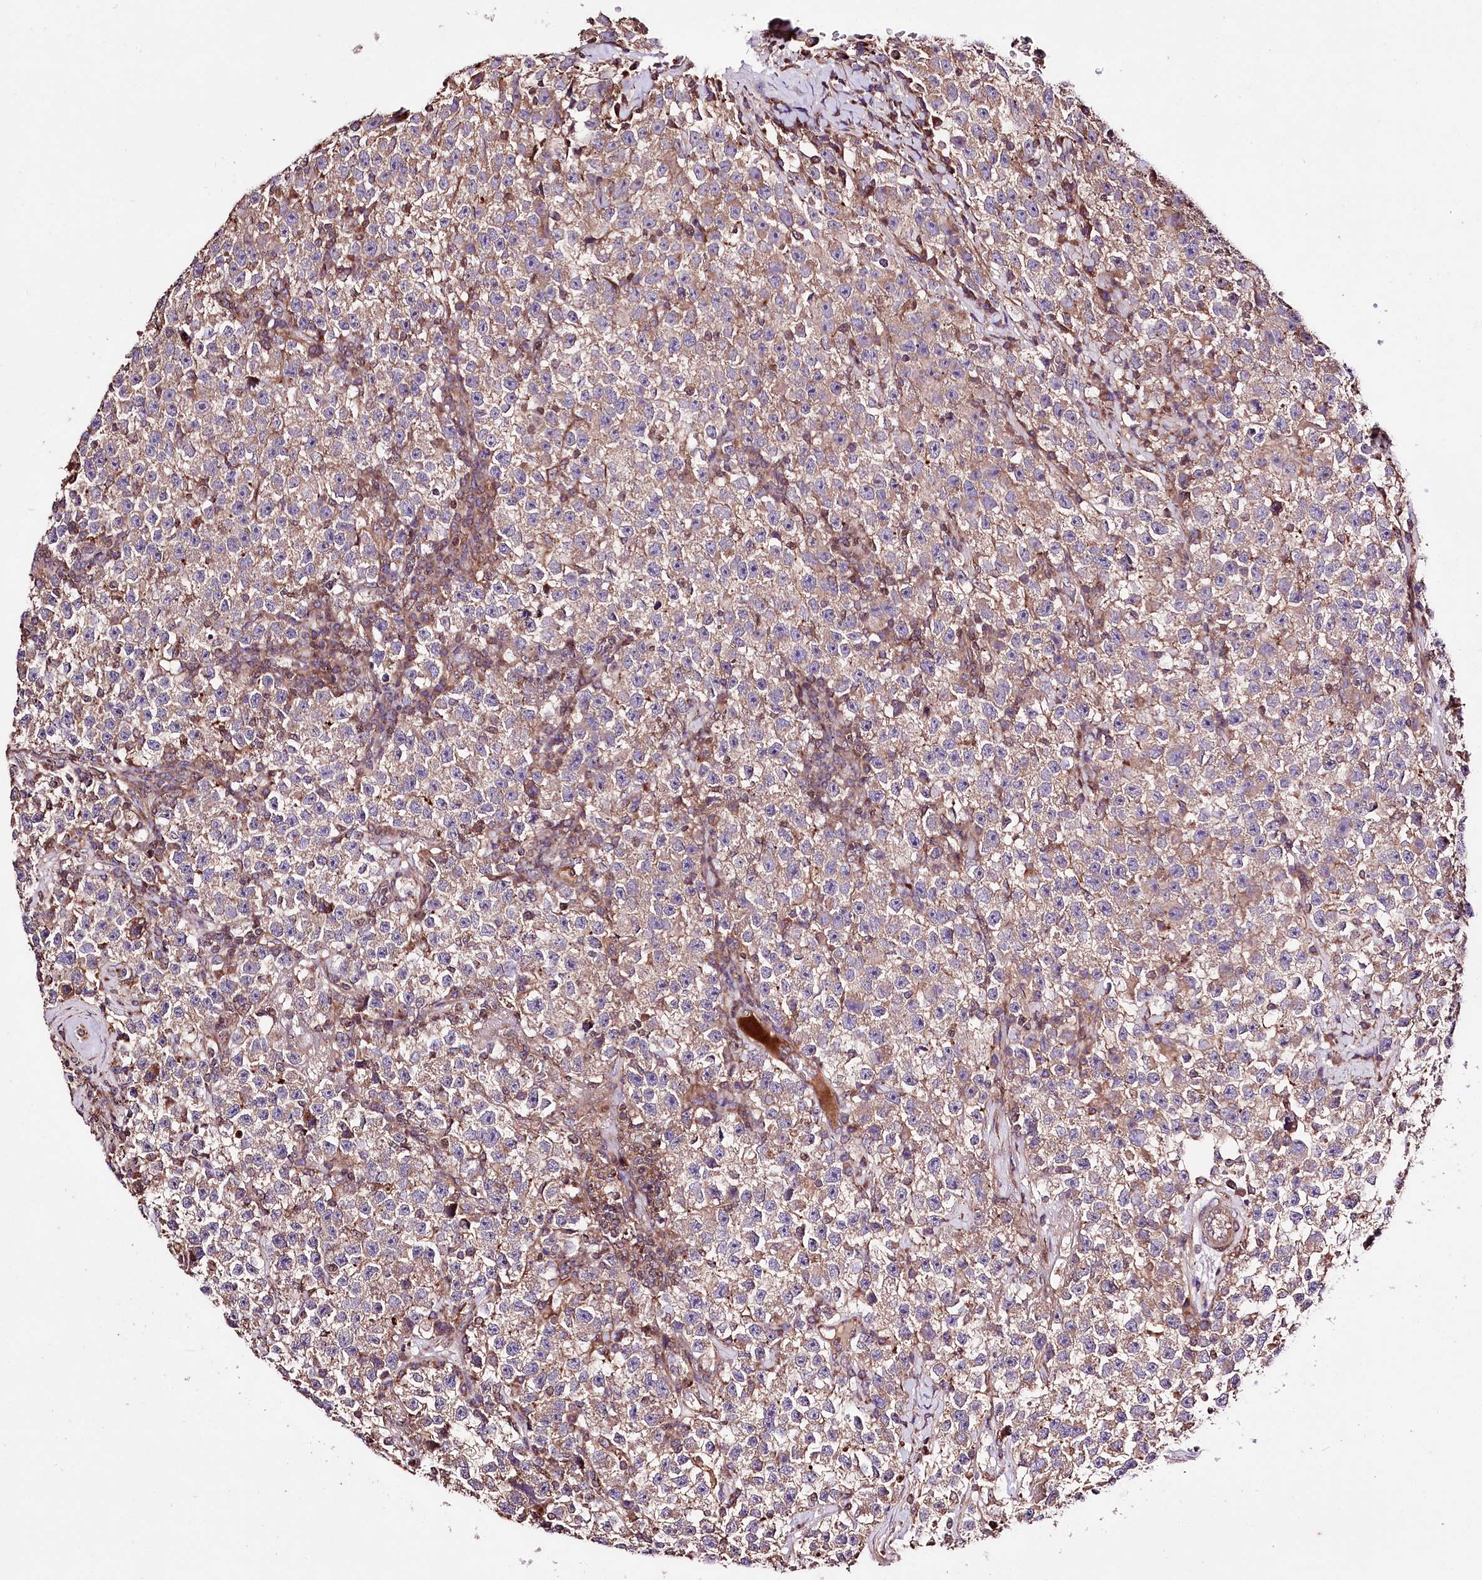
{"staining": {"intensity": "weak", "quantity": ">75%", "location": "cytoplasmic/membranous"}, "tissue": "testis cancer", "cell_type": "Tumor cells", "image_type": "cancer", "snomed": [{"axis": "morphology", "description": "Seminoma, NOS"}, {"axis": "topography", "description": "Testis"}], "caption": "A brown stain shows weak cytoplasmic/membranous positivity of a protein in human seminoma (testis) tumor cells.", "gene": "WWC1", "patient": {"sex": "male", "age": 22}}